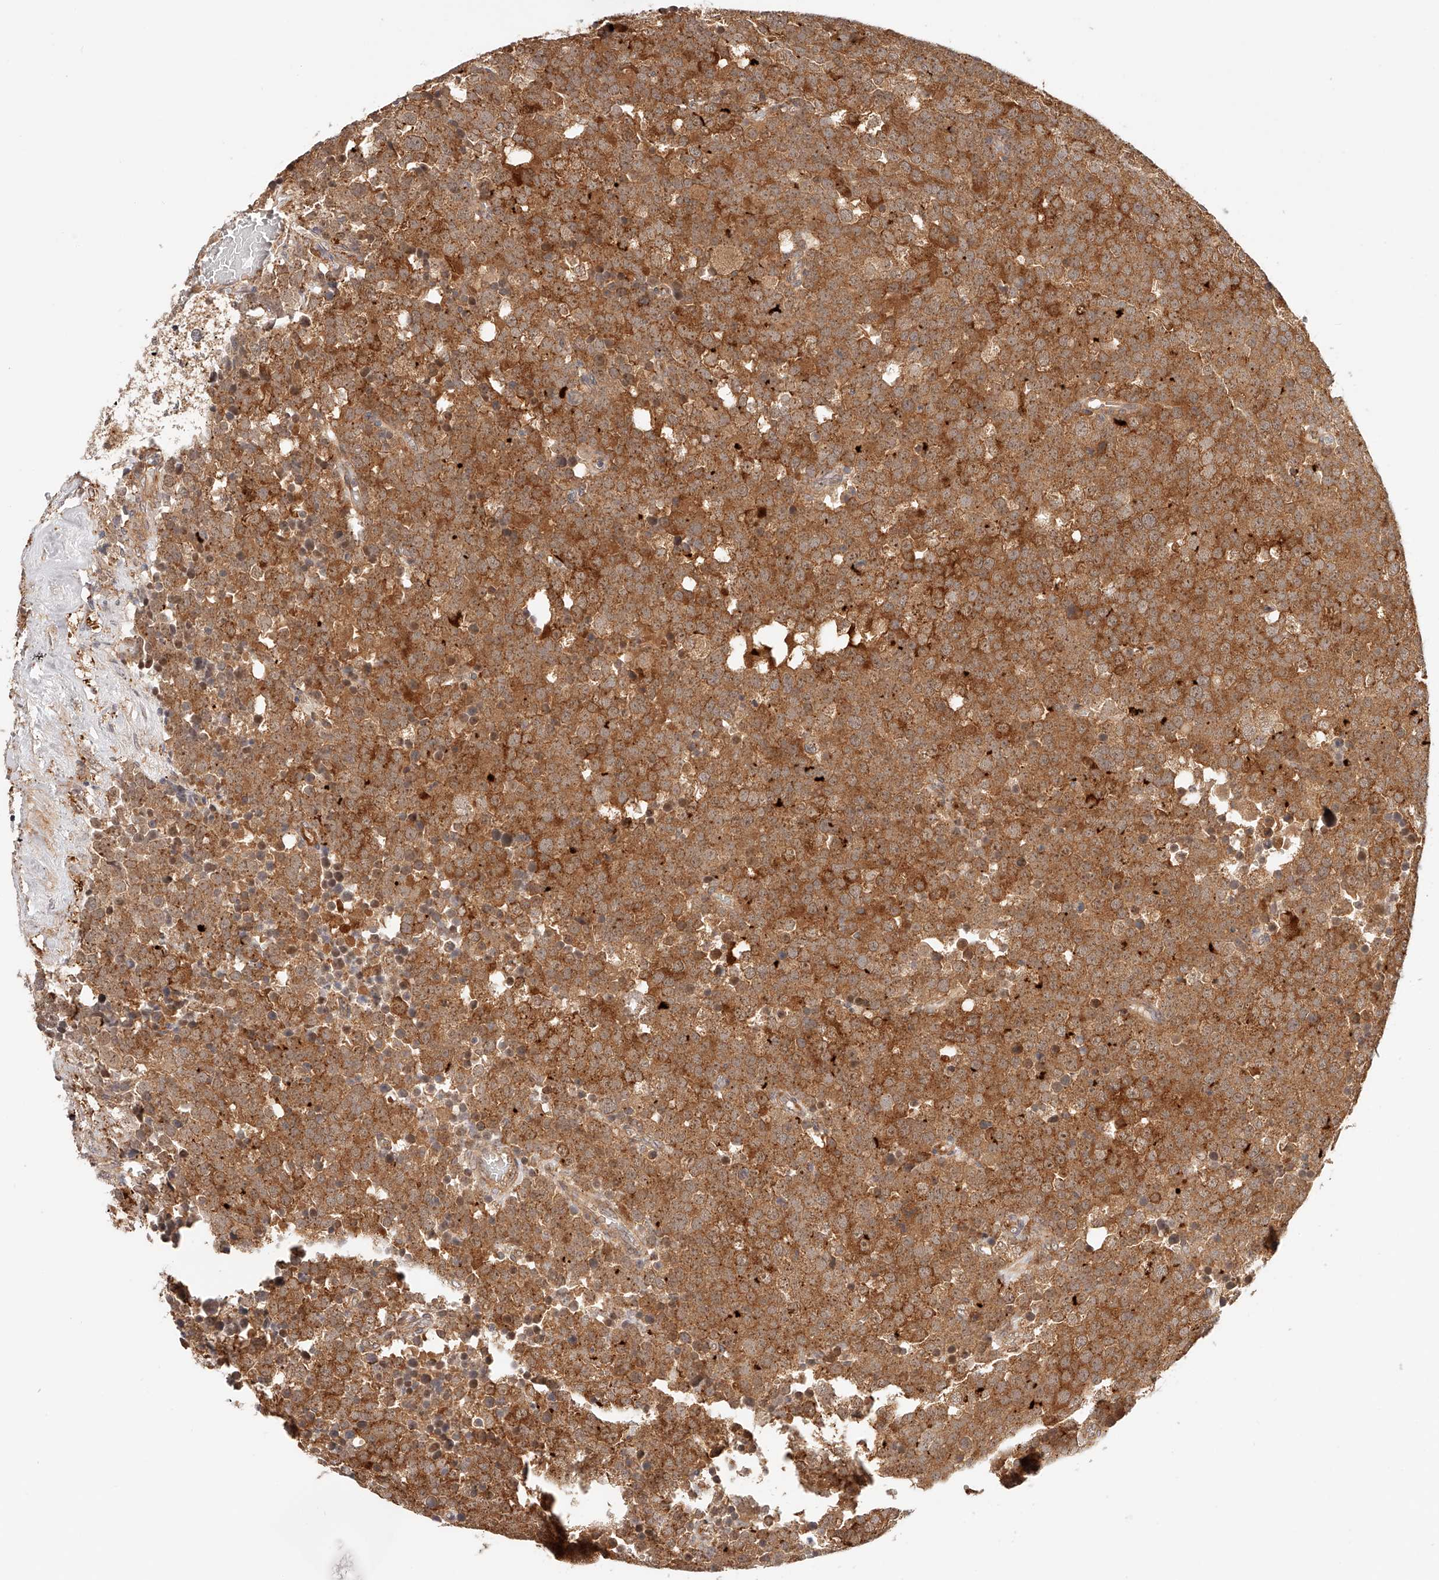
{"staining": {"intensity": "strong", "quantity": ">75%", "location": "cytoplasmic/membranous"}, "tissue": "testis cancer", "cell_type": "Tumor cells", "image_type": "cancer", "snomed": [{"axis": "morphology", "description": "Seminoma, NOS"}, {"axis": "topography", "description": "Testis"}], "caption": "The image demonstrates staining of testis cancer (seminoma), revealing strong cytoplasmic/membranous protein expression (brown color) within tumor cells.", "gene": "SYNC", "patient": {"sex": "male", "age": 71}}